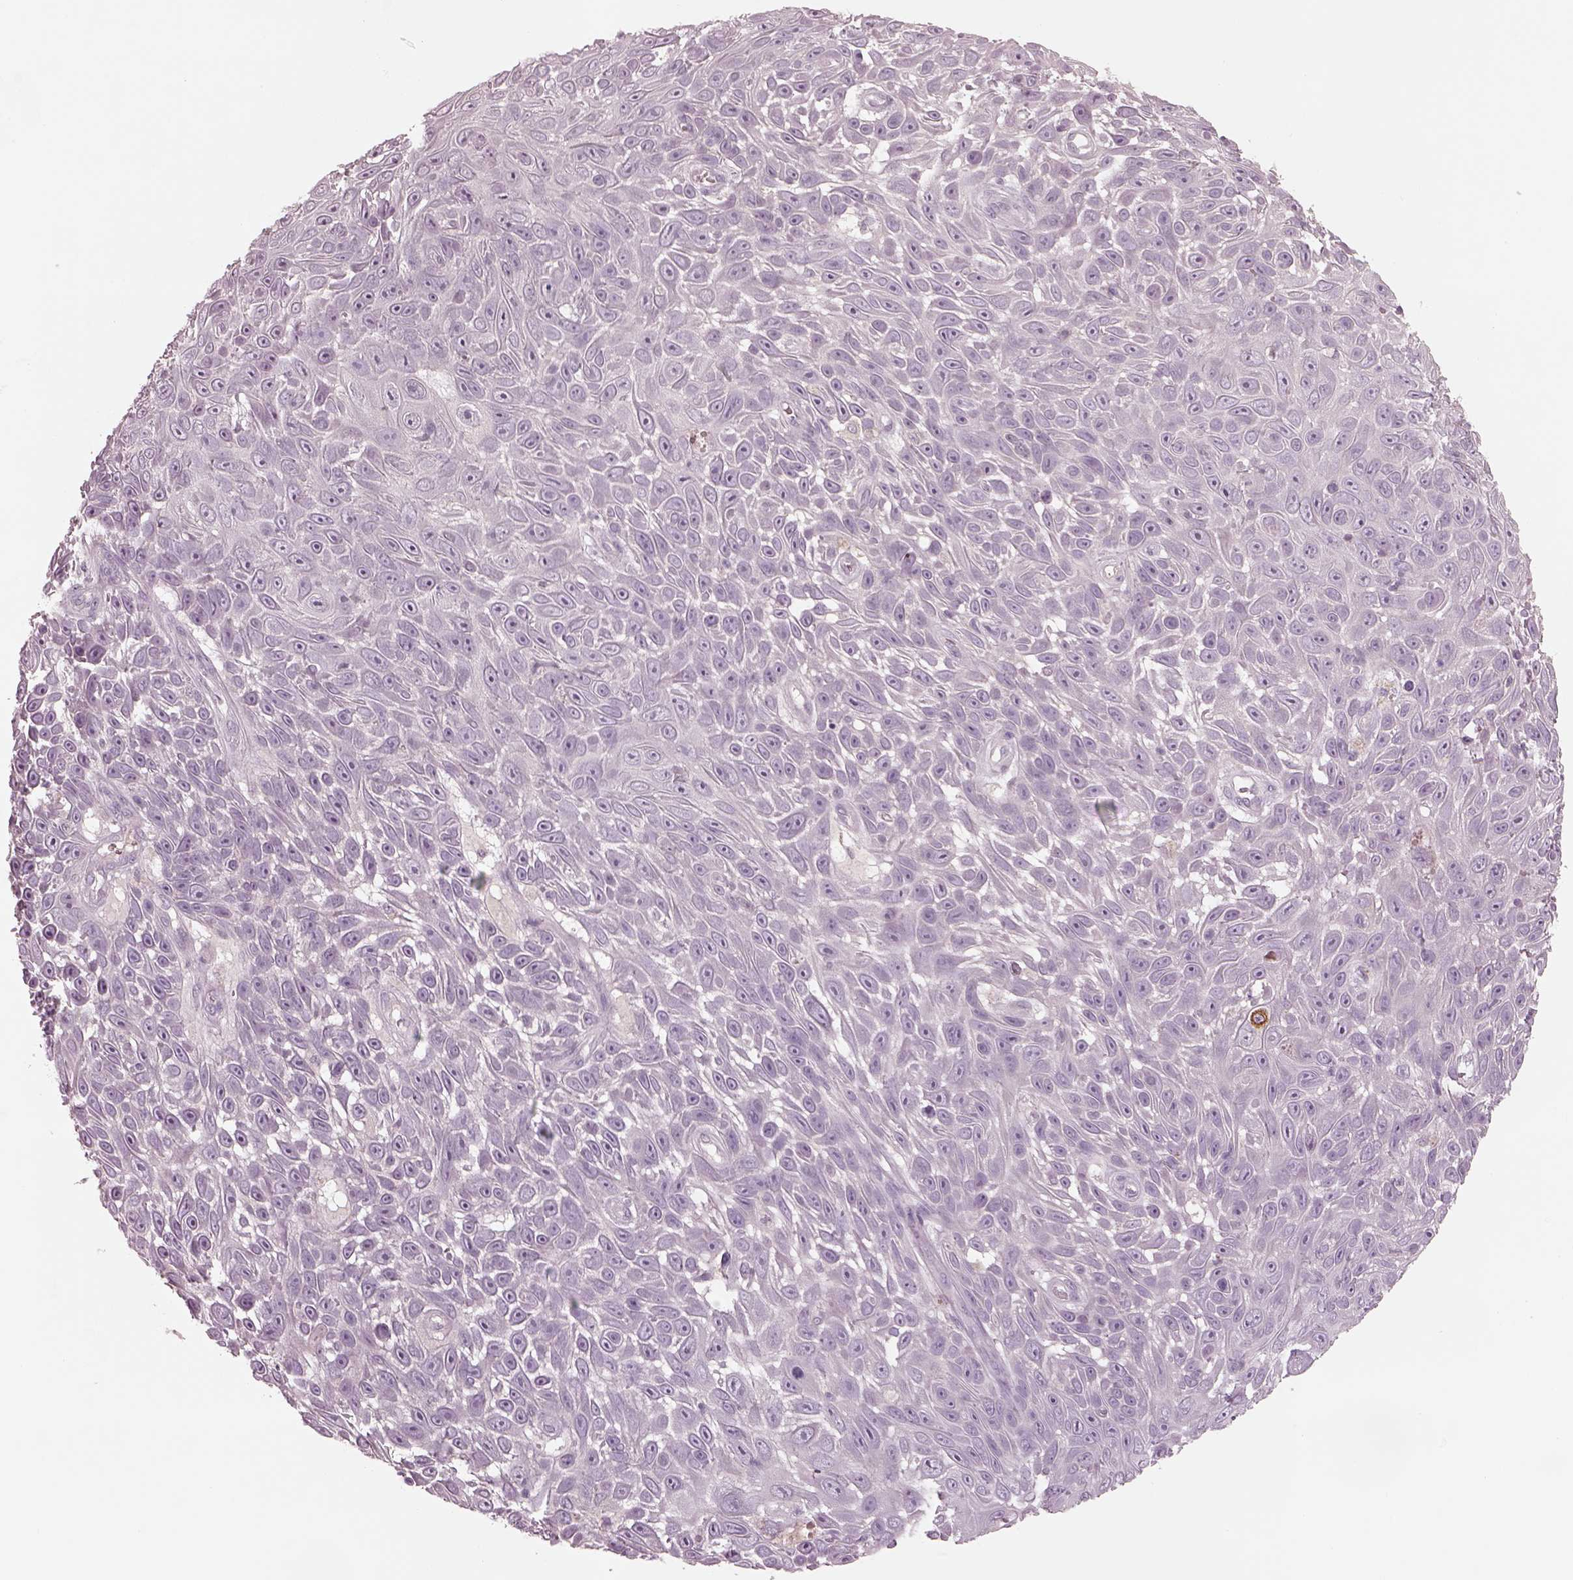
{"staining": {"intensity": "negative", "quantity": "none", "location": "none"}, "tissue": "skin cancer", "cell_type": "Tumor cells", "image_type": "cancer", "snomed": [{"axis": "morphology", "description": "Squamous cell carcinoma, NOS"}, {"axis": "topography", "description": "Skin"}], "caption": "Human skin cancer (squamous cell carcinoma) stained for a protein using immunohistochemistry displays no positivity in tumor cells.", "gene": "SPATA6L", "patient": {"sex": "male", "age": 82}}